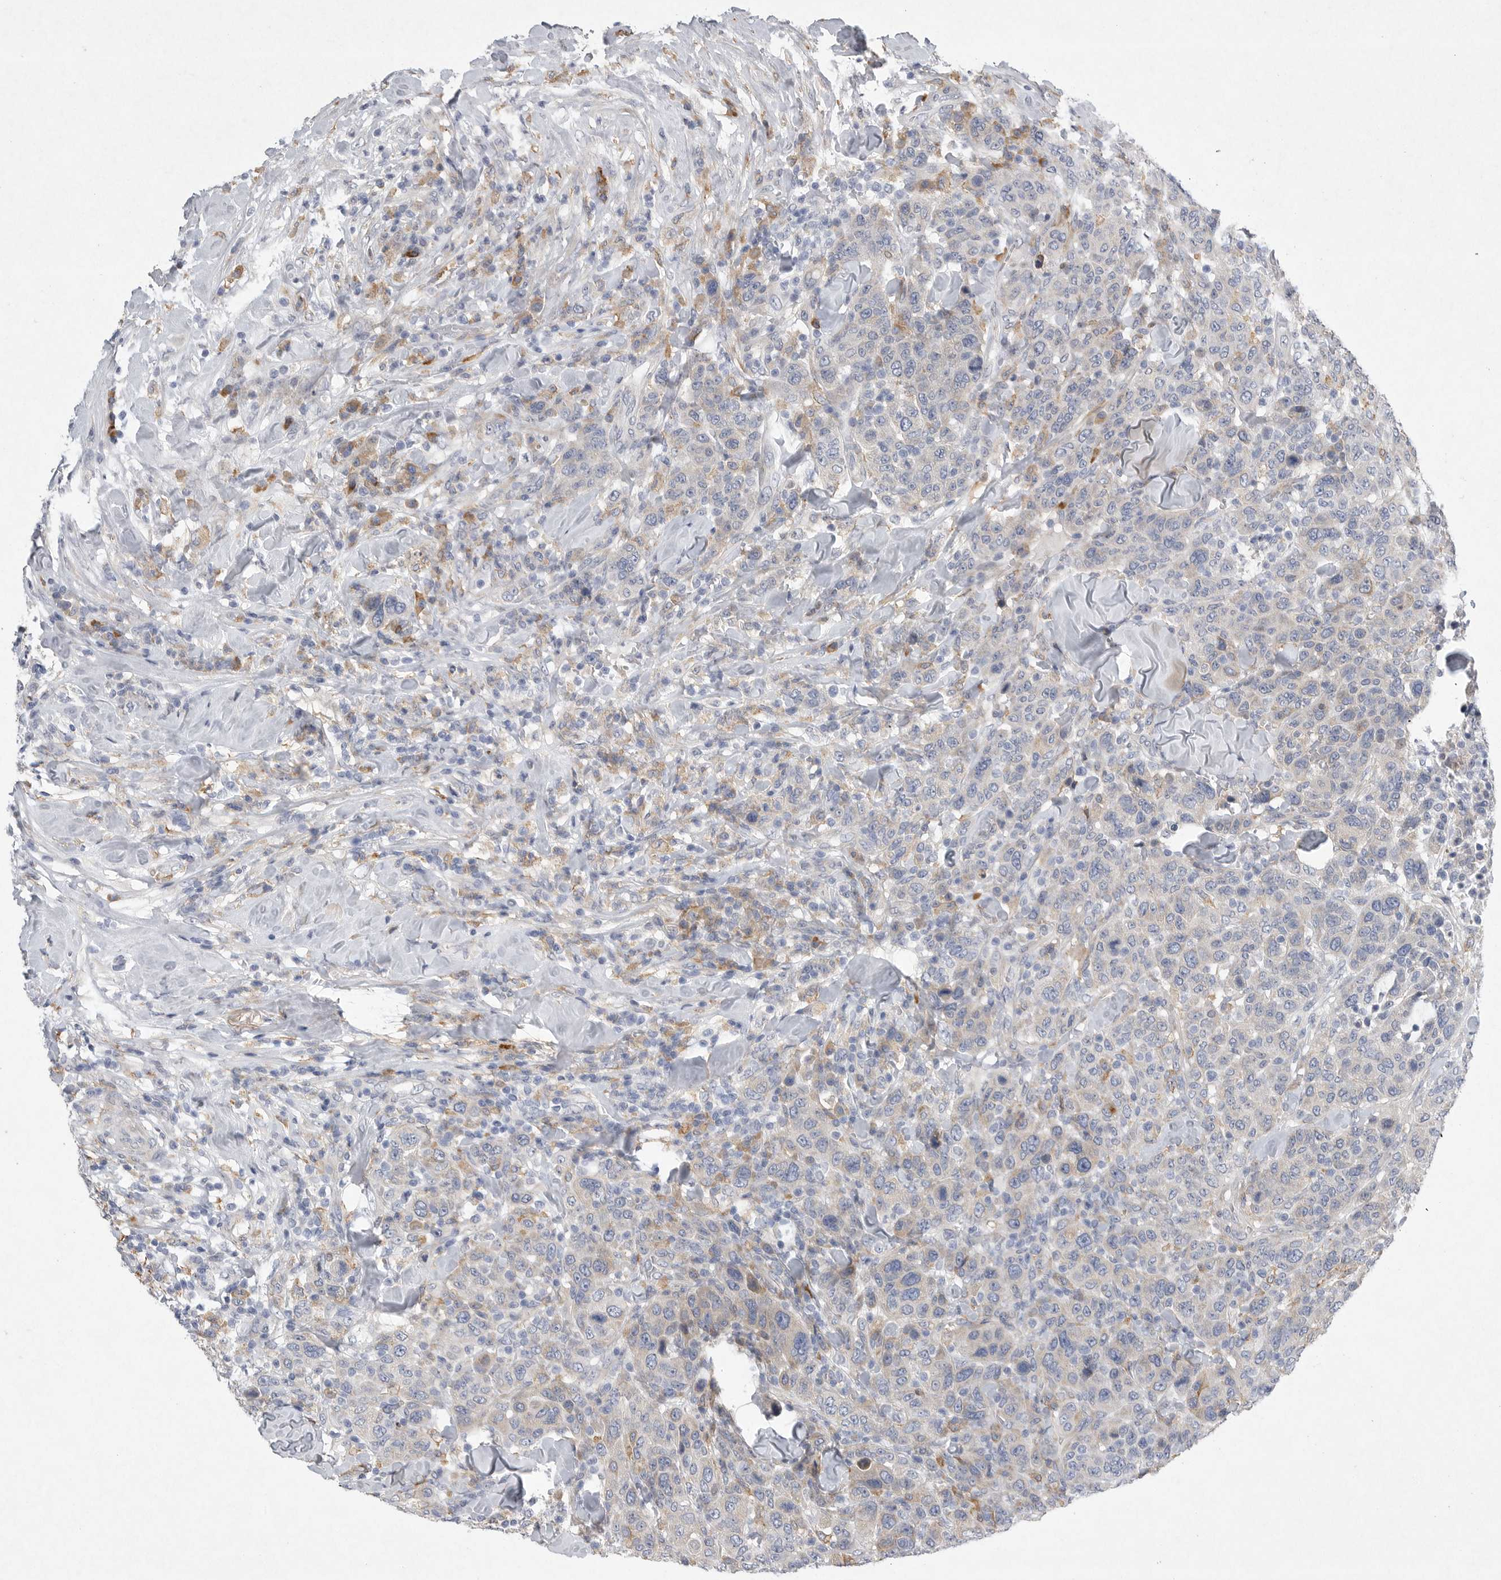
{"staining": {"intensity": "negative", "quantity": "none", "location": "none"}, "tissue": "breast cancer", "cell_type": "Tumor cells", "image_type": "cancer", "snomed": [{"axis": "morphology", "description": "Duct carcinoma"}, {"axis": "topography", "description": "Breast"}], "caption": "IHC of breast cancer demonstrates no positivity in tumor cells.", "gene": "EDEM3", "patient": {"sex": "female", "age": 37}}